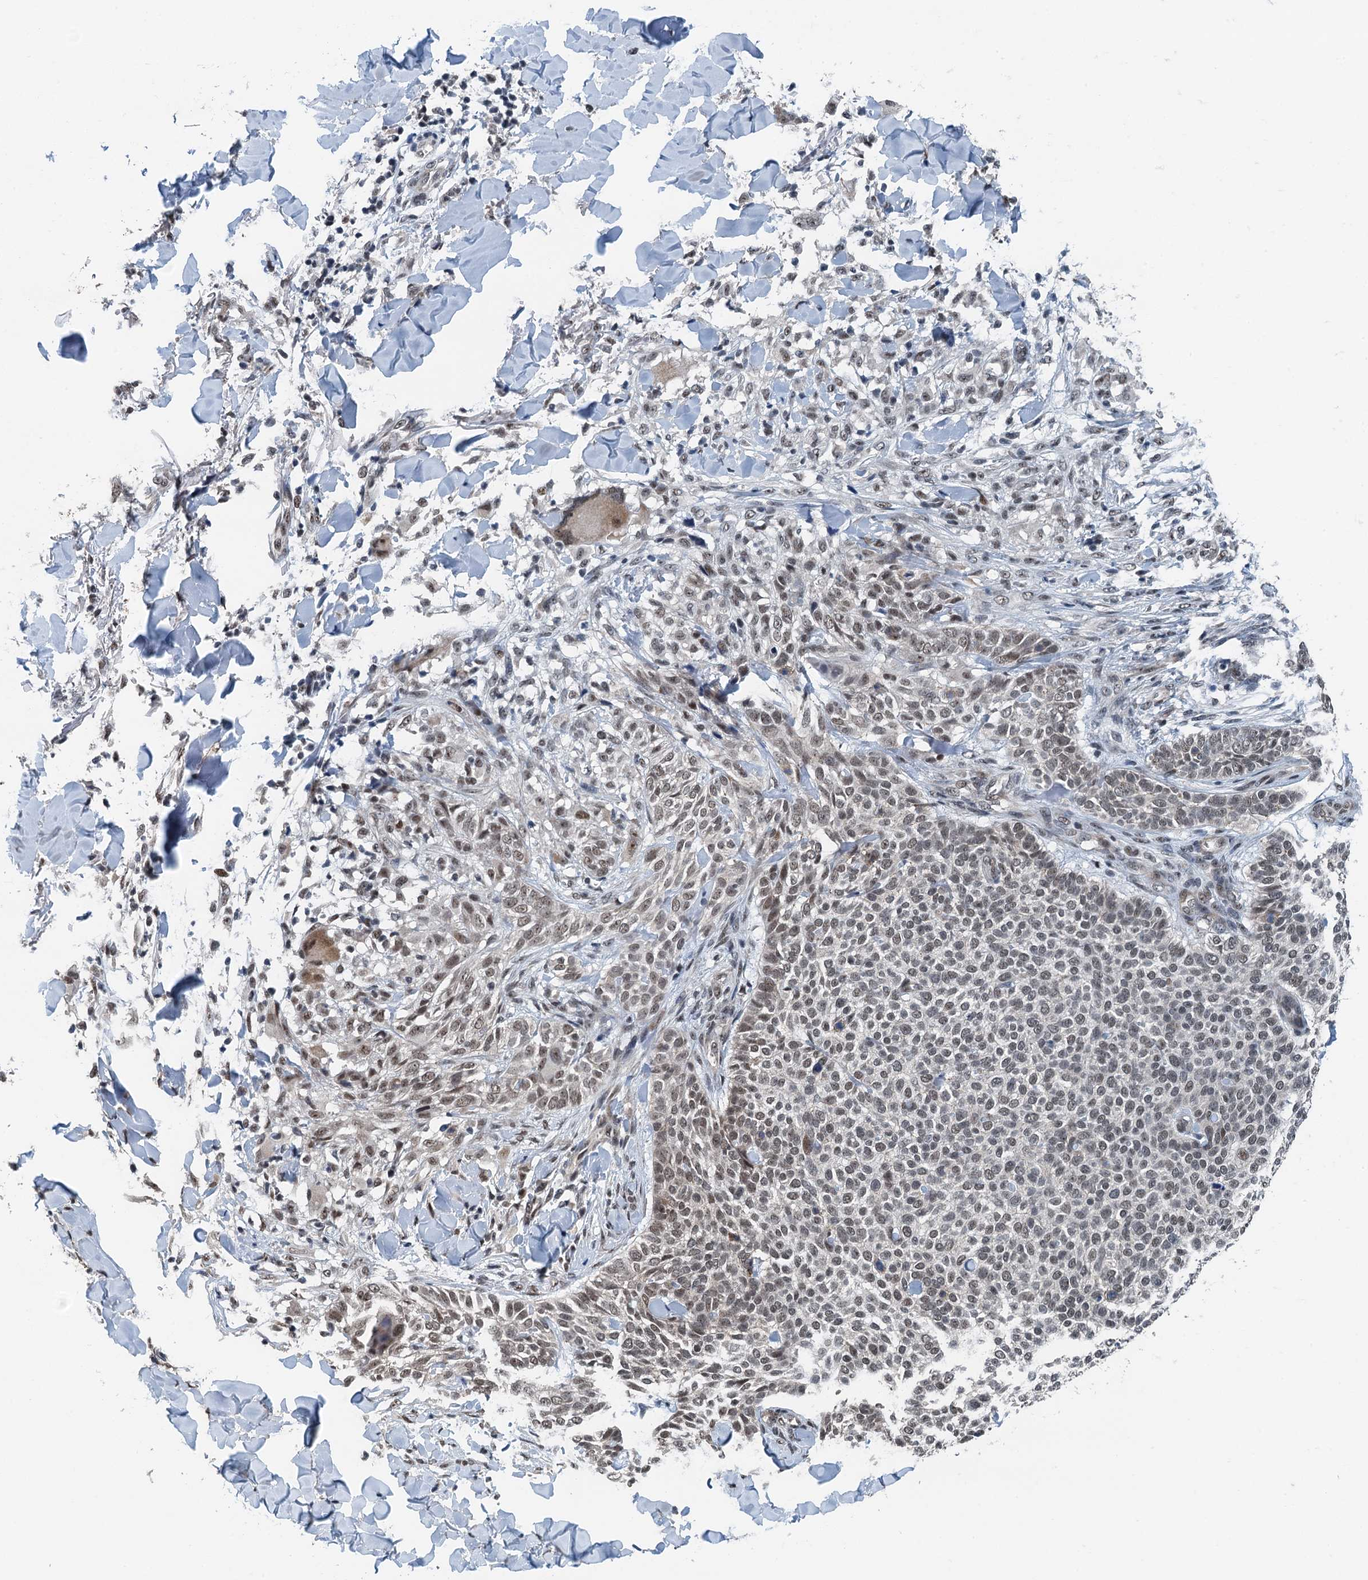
{"staining": {"intensity": "weak", "quantity": ">75%", "location": "nuclear"}, "tissue": "skin cancer", "cell_type": "Tumor cells", "image_type": "cancer", "snomed": [{"axis": "morphology", "description": "Normal tissue, NOS"}, {"axis": "morphology", "description": "Basal cell carcinoma"}, {"axis": "topography", "description": "Skin"}], "caption": "DAB (3,3'-diaminobenzidine) immunohistochemical staining of skin cancer (basal cell carcinoma) displays weak nuclear protein positivity in about >75% of tumor cells.", "gene": "MTA3", "patient": {"sex": "male", "age": 67}}